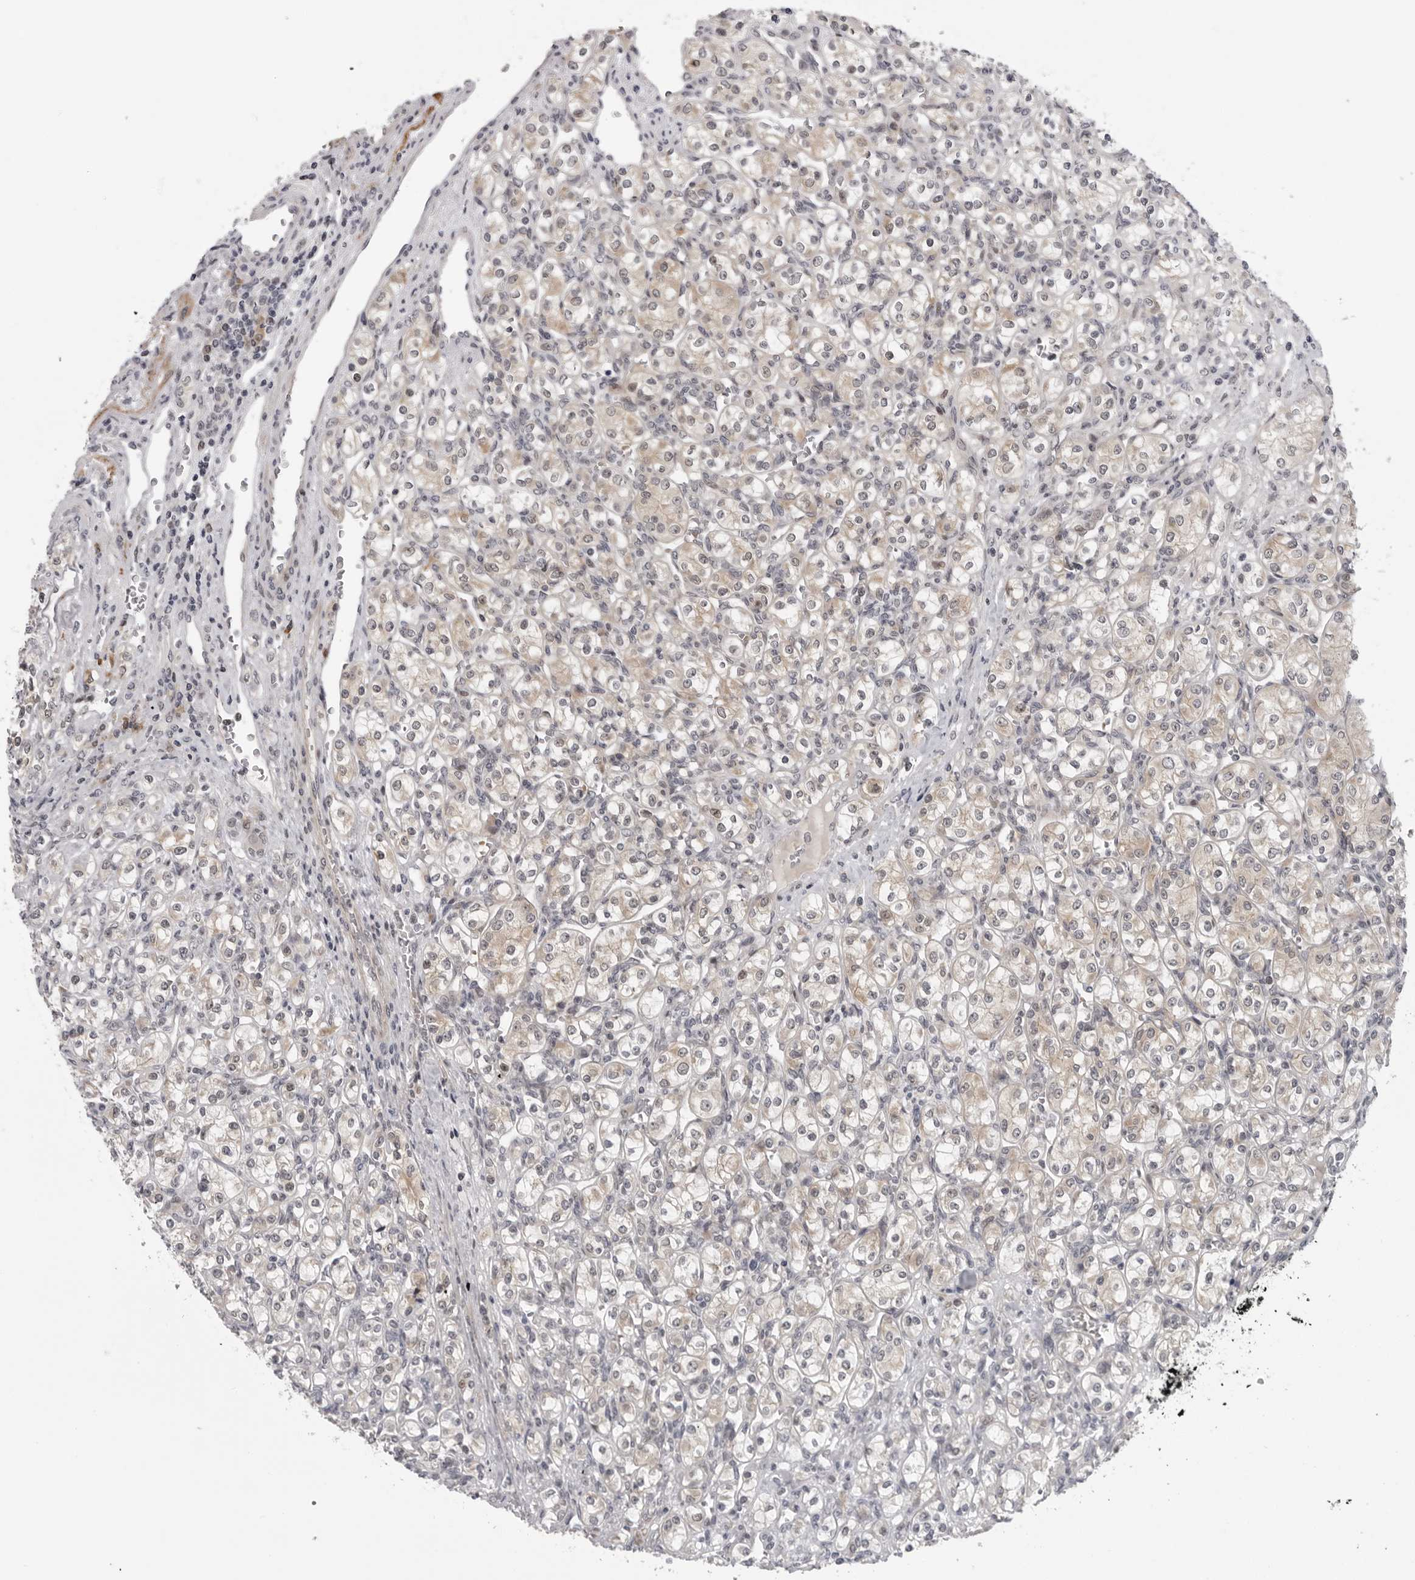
{"staining": {"intensity": "weak", "quantity": ">75%", "location": "nuclear"}, "tissue": "renal cancer", "cell_type": "Tumor cells", "image_type": "cancer", "snomed": [{"axis": "morphology", "description": "Adenocarcinoma, NOS"}, {"axis": "topography", "description": "Kidney"}], "caption": "Weak nuclear protein expression is present in approximately >75% of tumor cells in adenocarcinoma (renal). (Brightfield microscopy of DAB IHC at high magnification).", "gene": "ALPK2", "patient": {"sex": "male", "age": 77}}